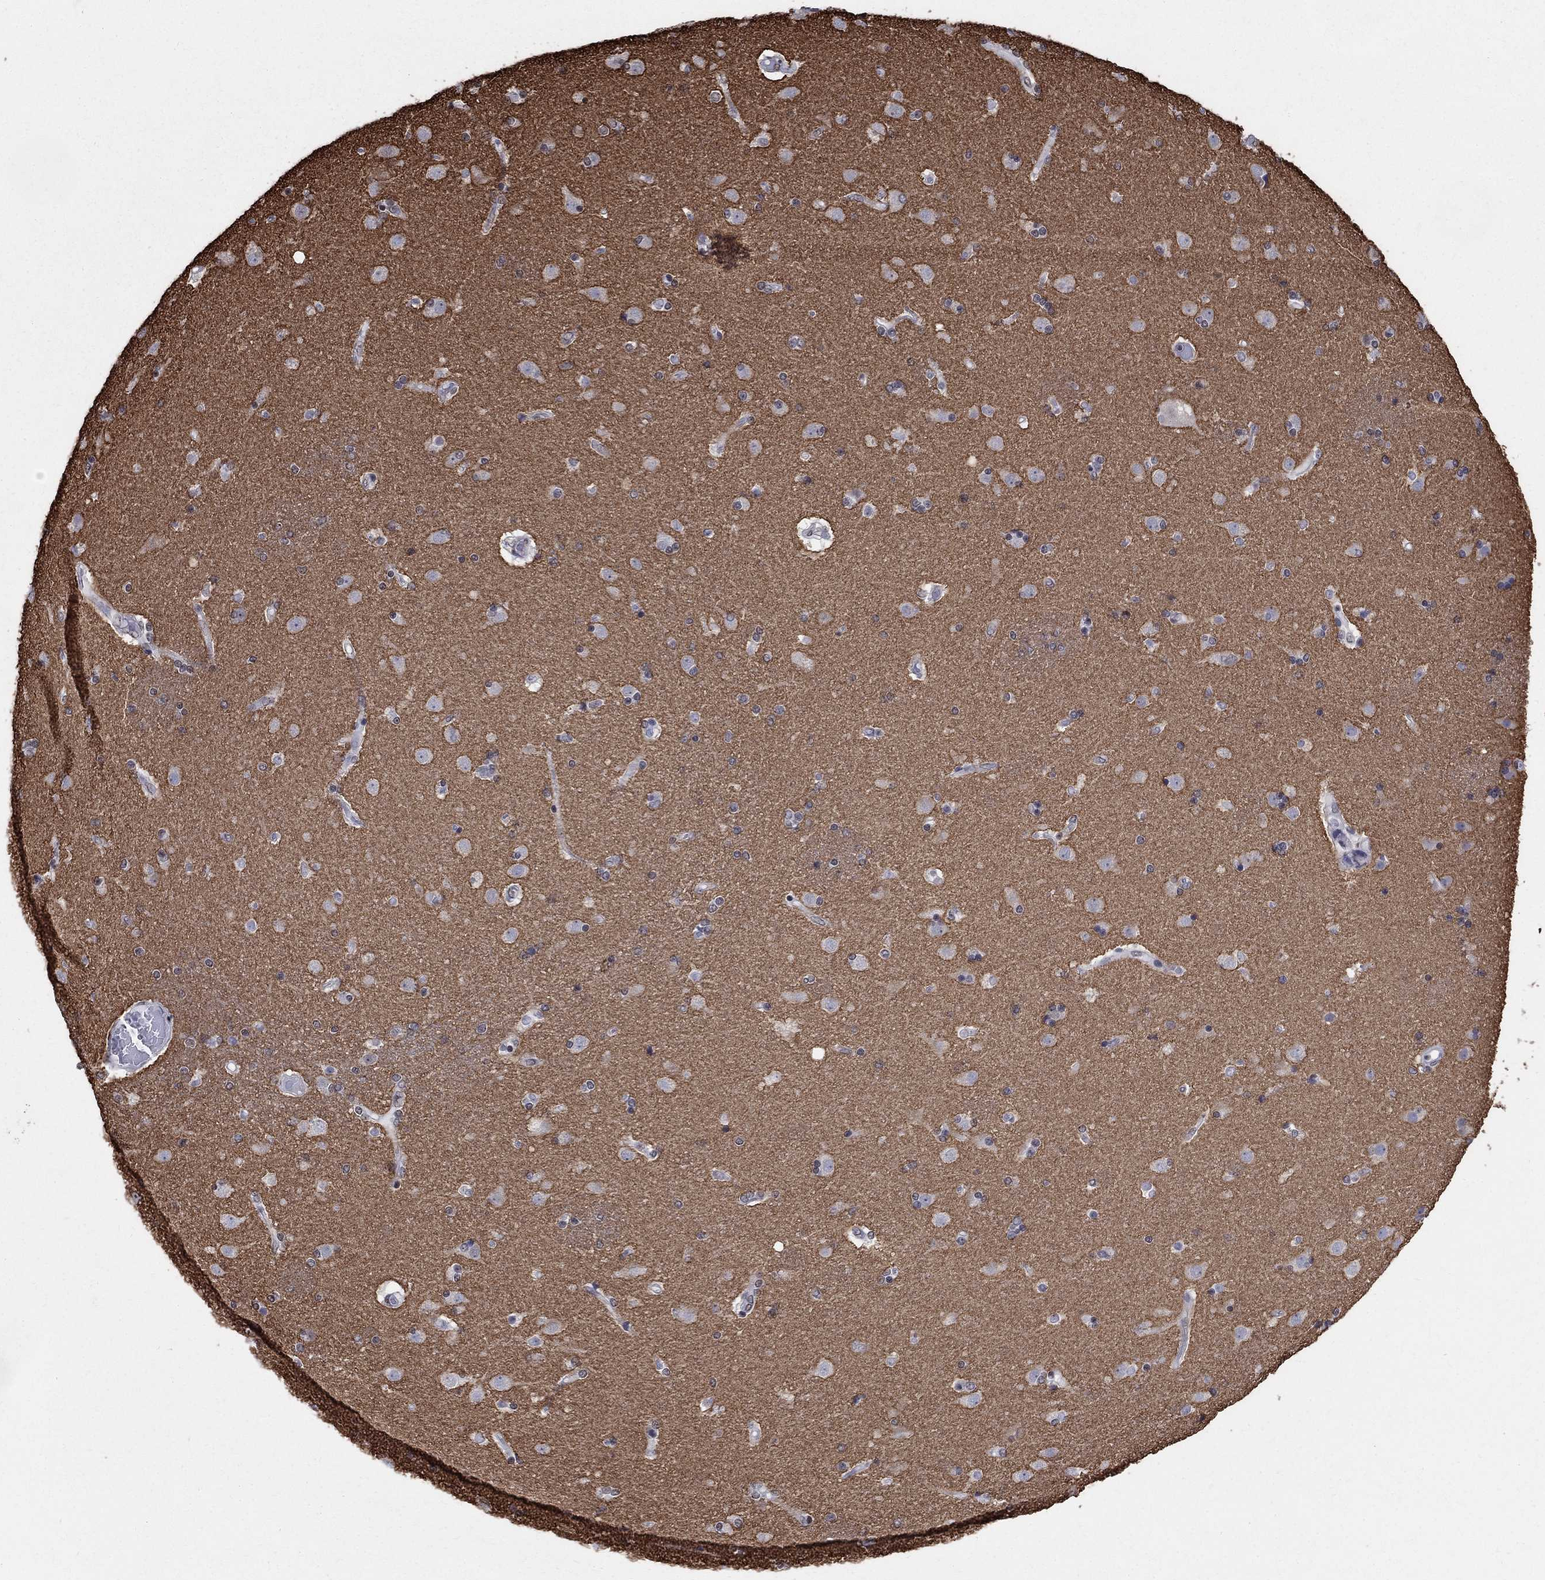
{"staining": {"intensity": "negative", "quantity": "none", "location": "none"}, "tissue": "caudate", "cell_type": "Glial cells", "image_type": "normal", "snomed": [{"axis": "morphology", "description": "Normal tissue, NOS"}, {"axis": "topography", "description": "Lateral ventricle wall"}], "caption": "This is an immunohistochemistry image of normal human caudate. There is no expression in glial cells.", "gene": "FBXO16", "patient": {"sex": "female", "age": 71}}